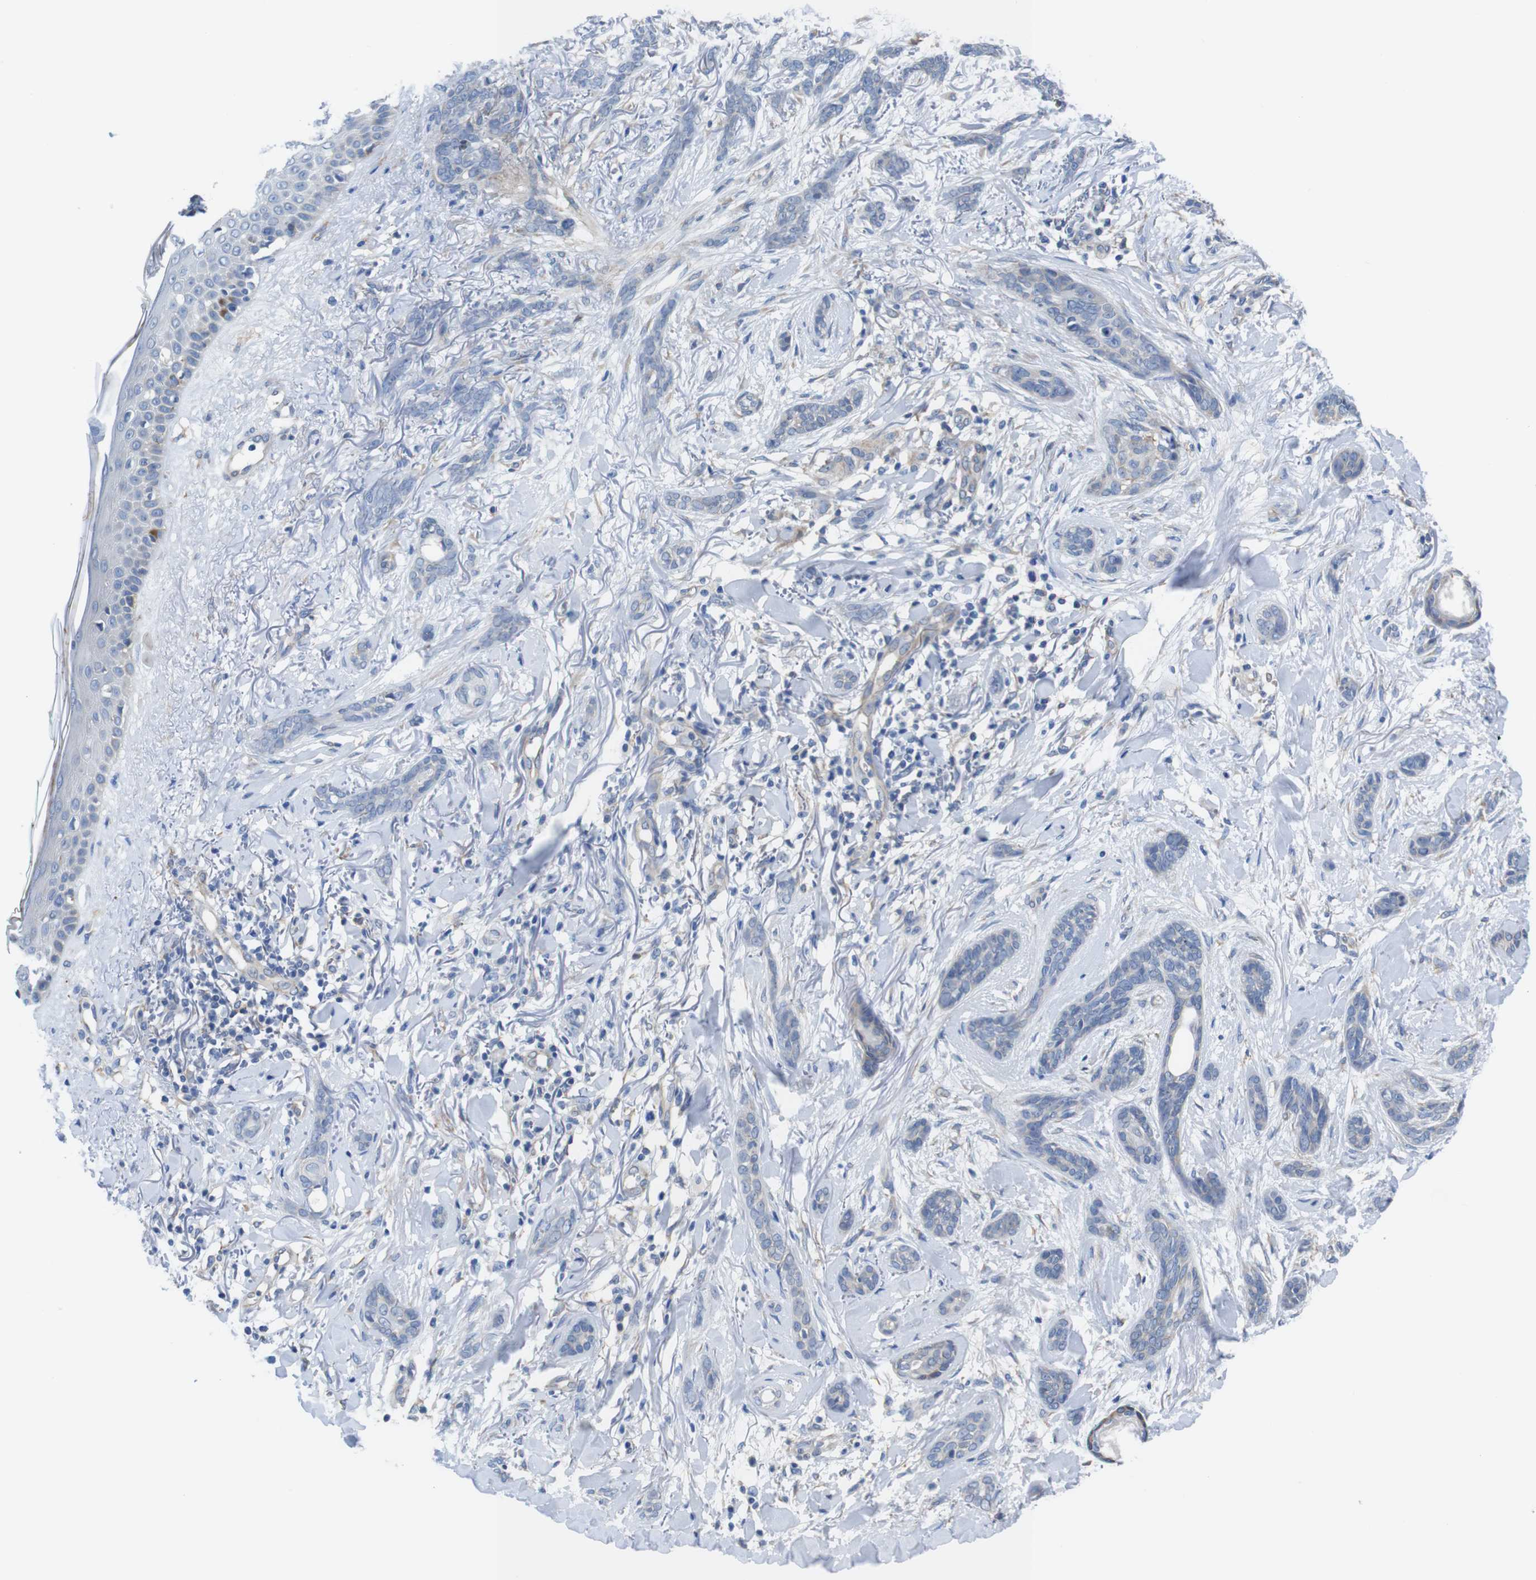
{"staining": {"intensity": "negative", "quantity": "none", "location": "none"}, "tissue": "skin cancer", "cell_type": "Tumor cells", "image_type": "cancer", "snomed": [{"axis": "morphology", "description": "Basal cell carcinoma"}, {"axis": "morphology", "description": "Adnexal tumor, benign"}, {"axis": "topography", "description": "Skin"}], "caption": "Protein analysis of skin cancer reveals no significant expression in tumor cells.", "gene": "CDH8", "patient": {"sex": "female", "age": 42}}